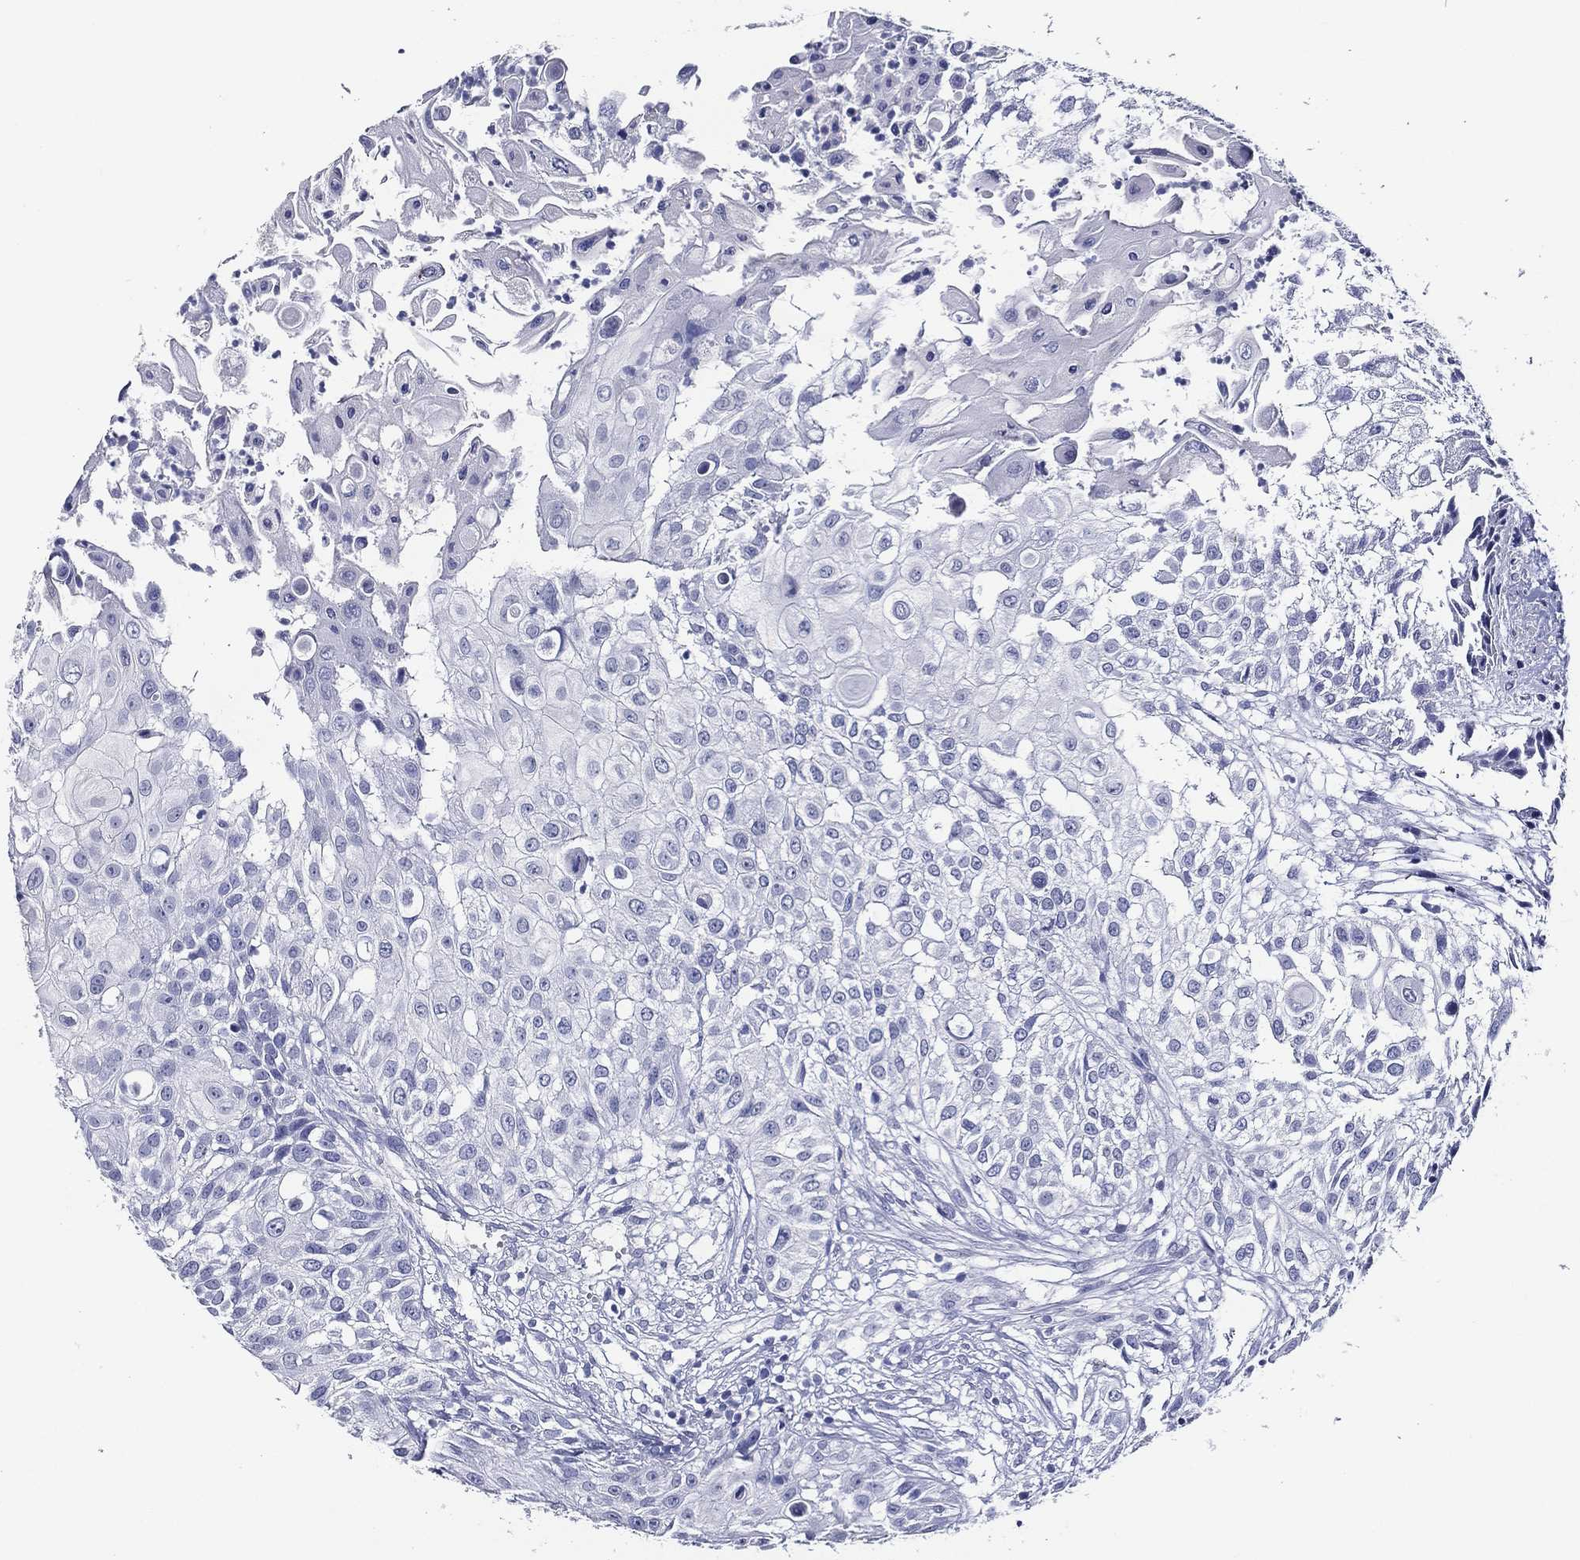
{"staining": {"intensity": "negative", "quantity": "none", "location": "none"}, "tissue": "urothelial cancer", "cell_type": "Tumor cells", "image_type": "cancer", "snomed": [{"axis": "morphology", "description": "Urothelial carcinoma, High grade"}, {"axis": "topography", "description": "Urinary bladder"}], "caption": "There is no significant positivity in tumor cells of urothelial cancer.", "gene": "ACE2", "patient": {"sex": "female", "age": 79}}